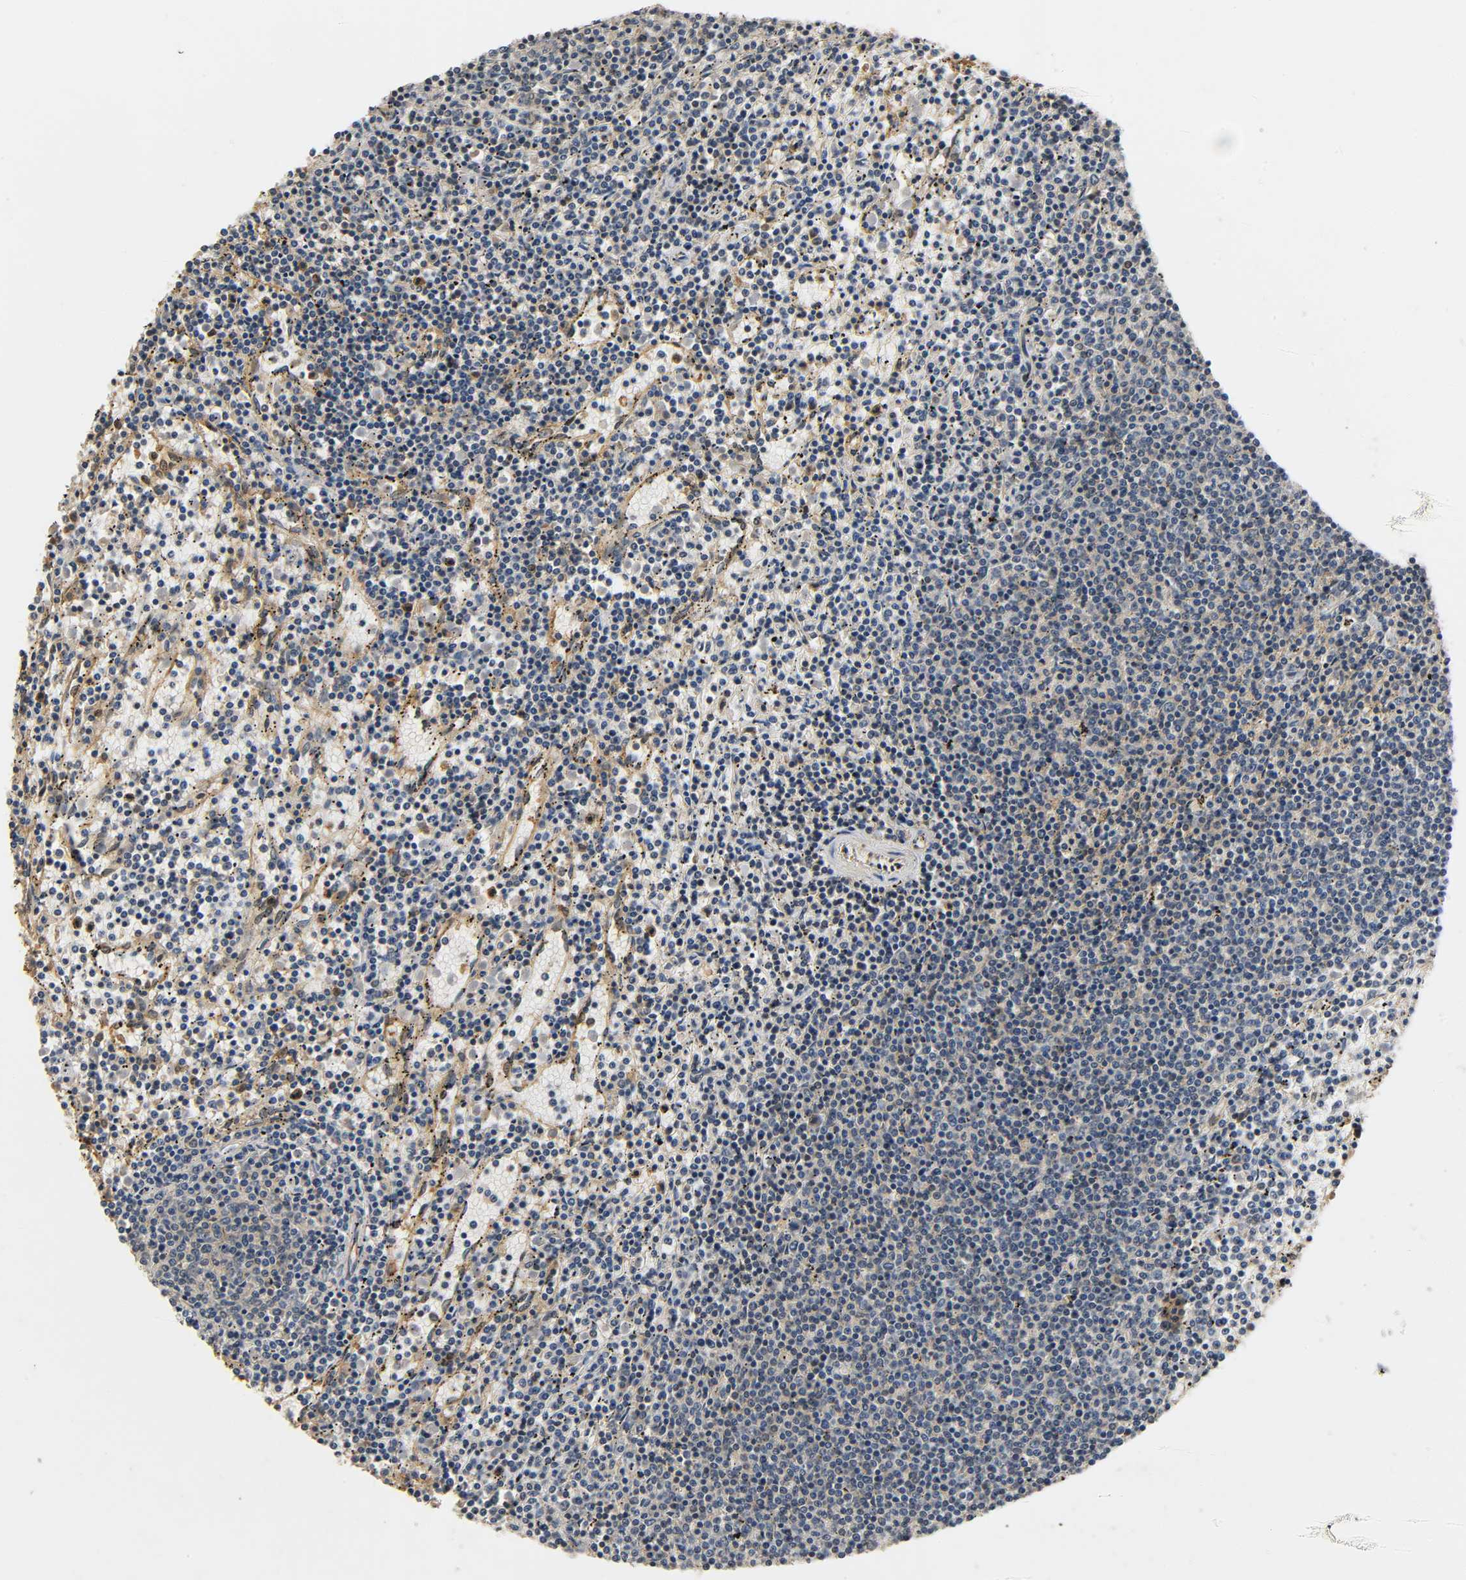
{"staining": {"intensity": "negative", "quantity": "none", "location": "none"}, "tissue": "lymphoma", "cell_type": "Tumor cells", "image_type": "cancer", "snomed": [{"axis": "morphology", "description": "Malignant lymphoma, non-Hodgkin's type, Low grade"}, {"axis": "topography", "description": "Spleen"}], "caption": "A high-resolution histopathology image shows immunohistochemistry staining of low-grade malignant lymphoma, non-Hodgkin's type, which reveals no significant expression in tumor cells. (DAB immunohistochemistry with hematoxylin counter stain).", "gene": "ZFPM2", "patient": {"sex": "female", "age": 50}}